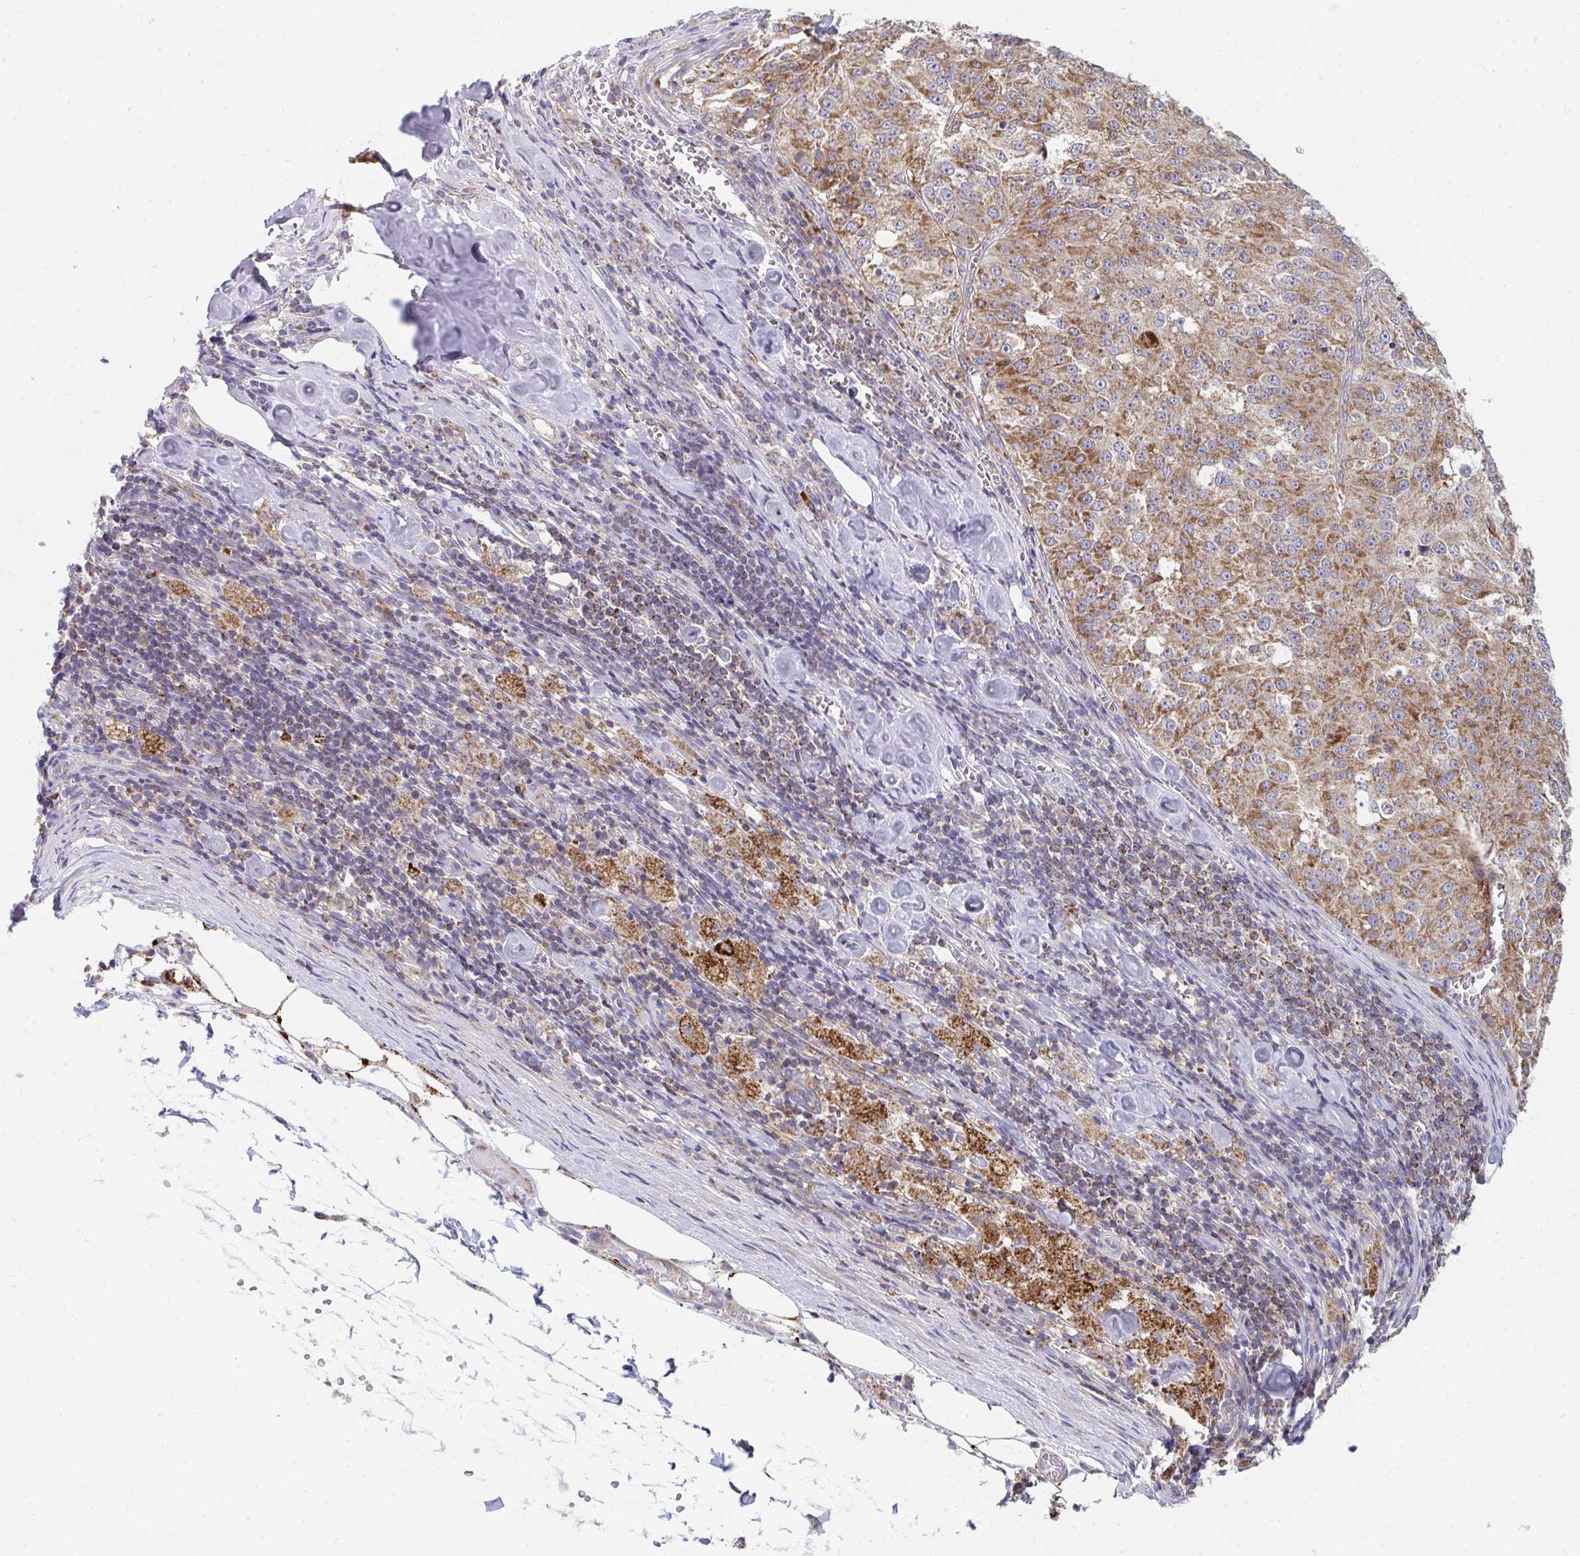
{"staining": {"intensity": "moderate", "quantity": ">75%", "location": "cytoplasmic/membranous"}, "tissue": "melanoma", "cell_type": "Tumor cells", "image_type": "cancer", "snomed": [{"axis": "morphology", "description": "Malignant melanoma, Metastatic site"}, {"axis": "topography", "description": "Lymph node"}], "caption": "Immunohistochemistry (IHC) of melanoma displays medium levels of moderate cytoplasmic/membranous expression in about >75% of tumor cells.", "gene": "PC", "patient": {"sex": "female", "age": 64}}